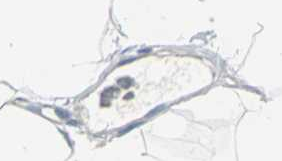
{"staining": {"intensity": "negative", "quantity": "none", "location": "none"}, "tissue": "adipose tissue", "cell_type": "Adipocytes", "image_type": "normal", "snomed": [{"axis": "morphology", "description": "Normal tissue, NOS"}, {"axis": "morphology", "description": "Duct carcinoma"}, {"axis": "topography", "description": "Breast"}, {"axis": "topography", "description": "Adipose tissue"}], "caption": "Immunohistochemistry (IHC) photomicrograph of unremarkable adipose tissue: adipose tissue stained with DAB (3,3'-diaminobenzidine) displays no significant protein expression in adipocytes. (Immunohistochemistry, brightfield microscopy, high magnification).", "gene": "ALOX15", "patient": {"sex": "female", "age": 37}}